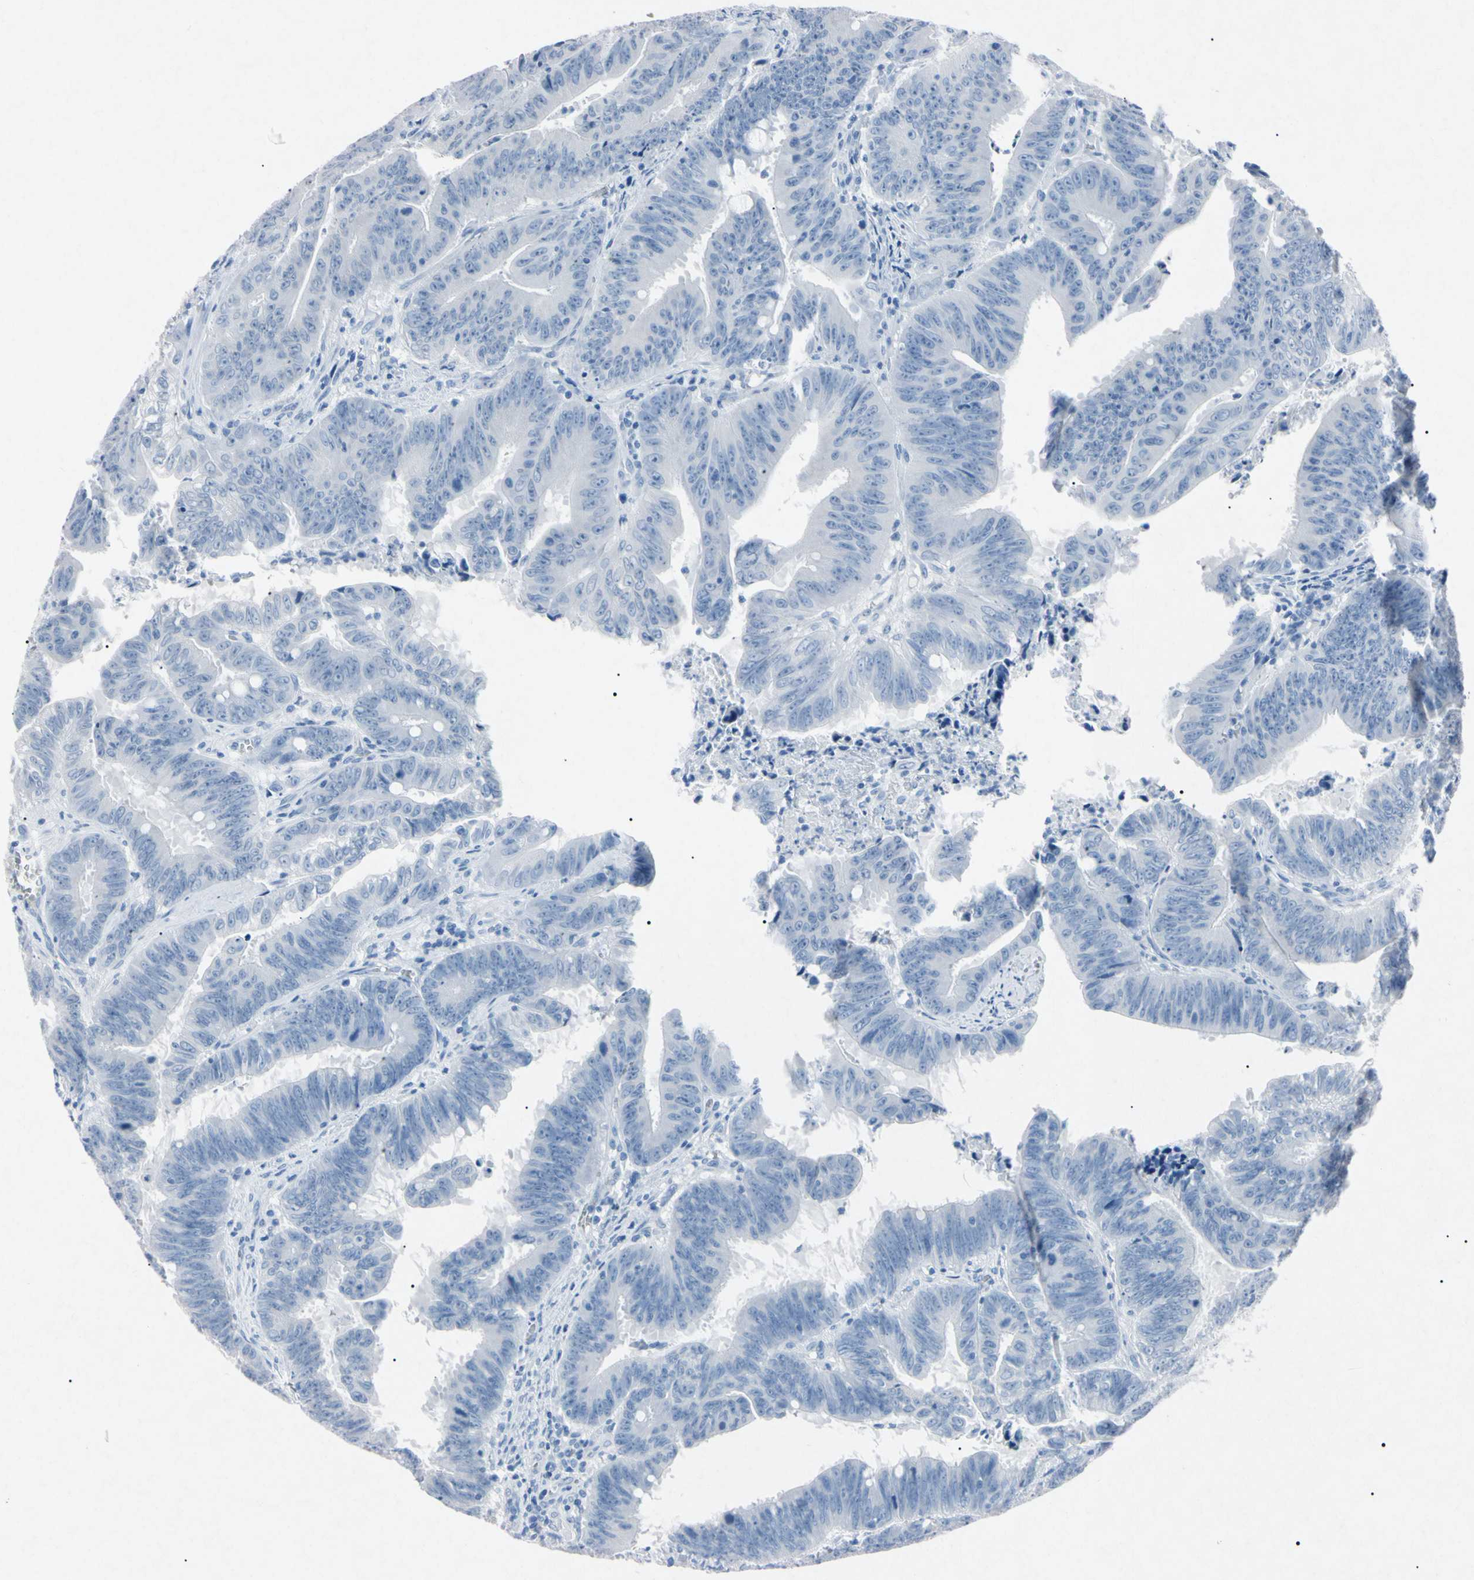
{"staining": {"intensity": "negative", "quantity": "none", "location": "none"}, "tissue": "colorectal cancer", "cell_type": "Tumor cells", "image_type": "cancer", "snomed": [{"axis": "morphology", "description": "Adenocarcinoma, NOS"}, {"axis": "topography", "description": "Colon"}], "caption": "Immunohistochemical staining of colorectal cancer exhibits no significant staining in tumor cells.", "gene": "ELN", "patient": {"sex": "male", "age": 45}}